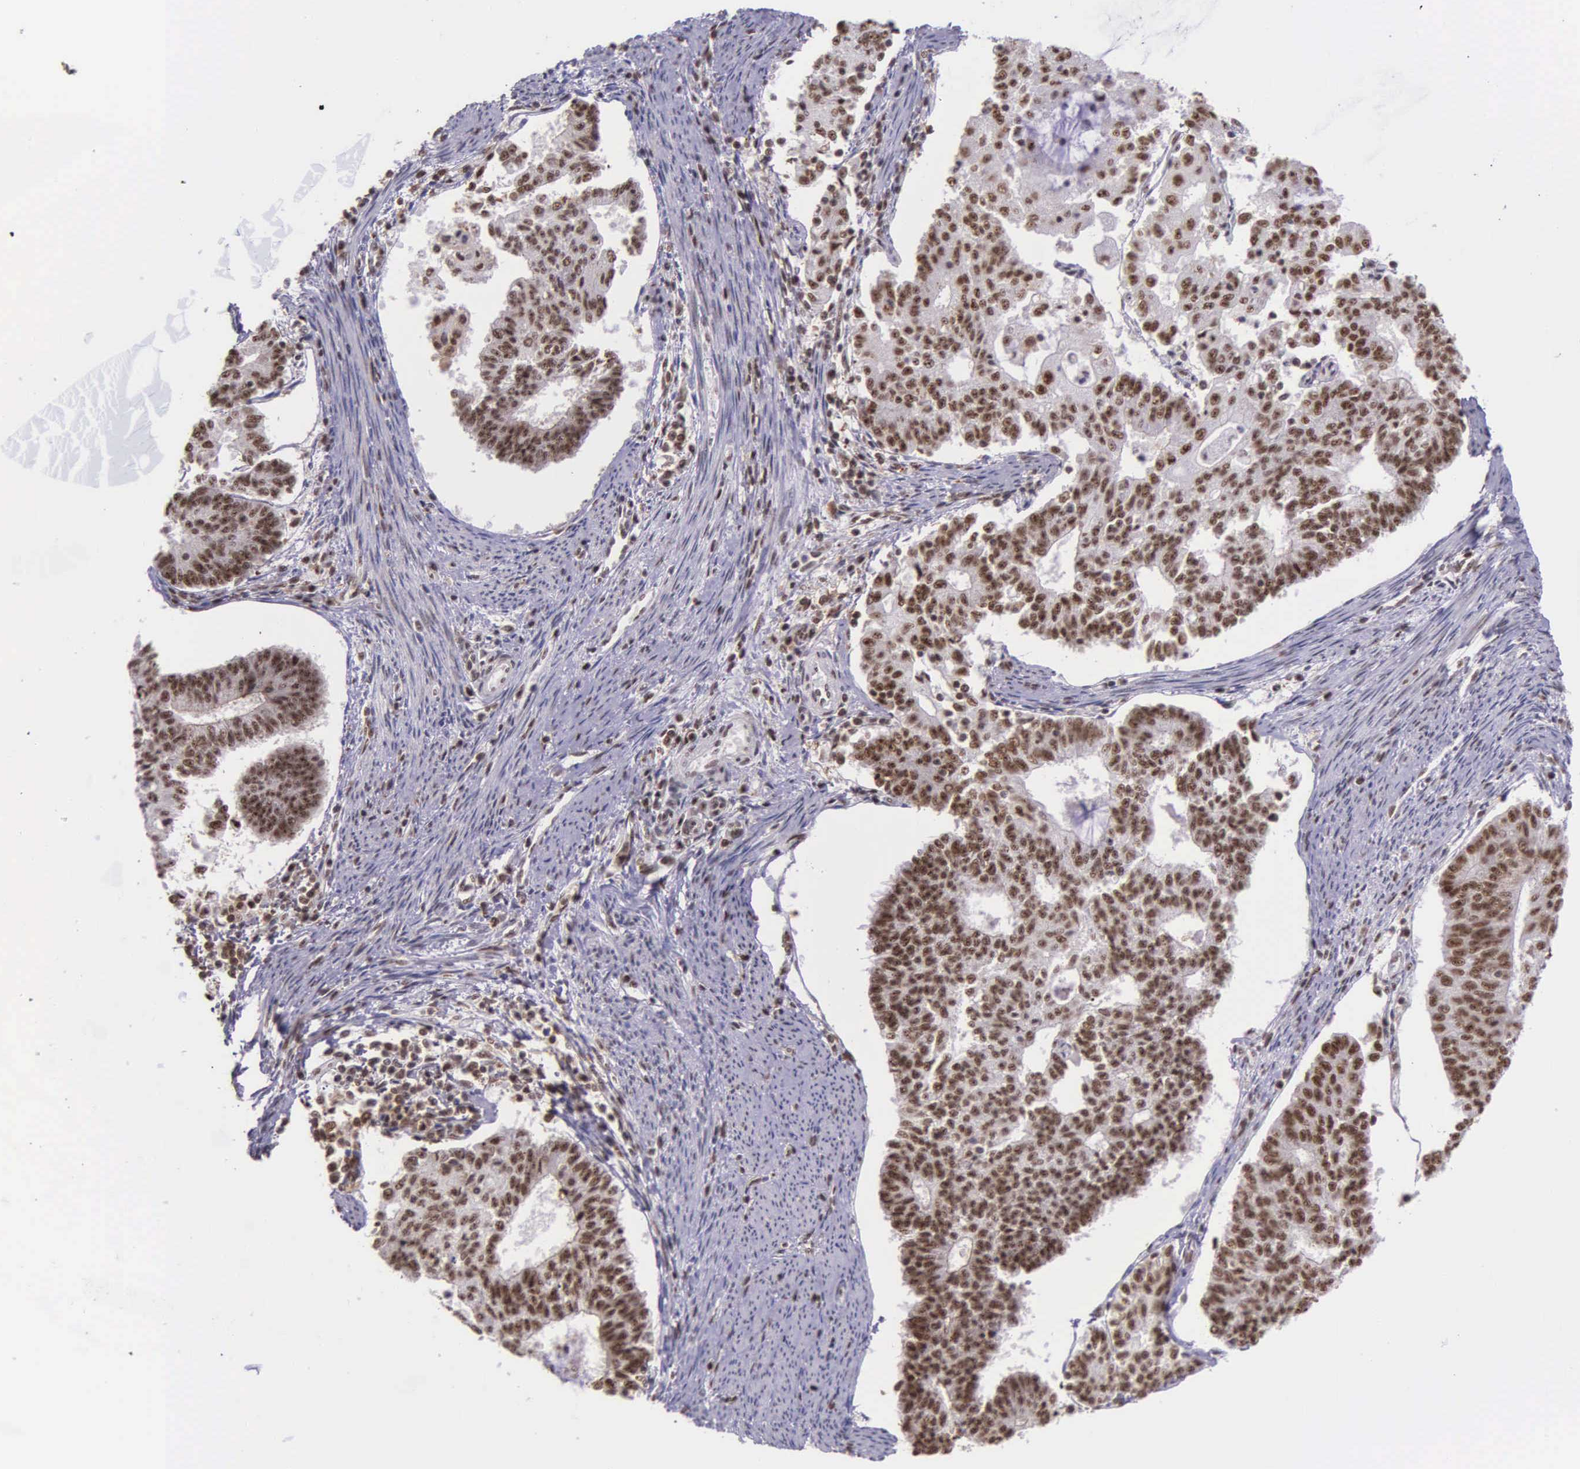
{"staining": {"intensity": "moderate", "quantity": ">75%", "location": "nuclear"}, "tissue": "endometrial cancer", "cell_type": "Tumor cells", "image_type": "cancer", "snomed": [{"axis": "morphology", "description": "Adenocarcinoma, NOS"}, {"axis": "topography", "description": "Endometrium"}], "caption": "Immunohistochemistry (IHC) photomicrograph of endometrial adenocarcinoma stained for a protein (brown), which reveals medium levels of moderate nuclear staining in about >75% of tumor cells.", "gene": "FAM47A", "patient": {"sex": "female", "age": 56}}